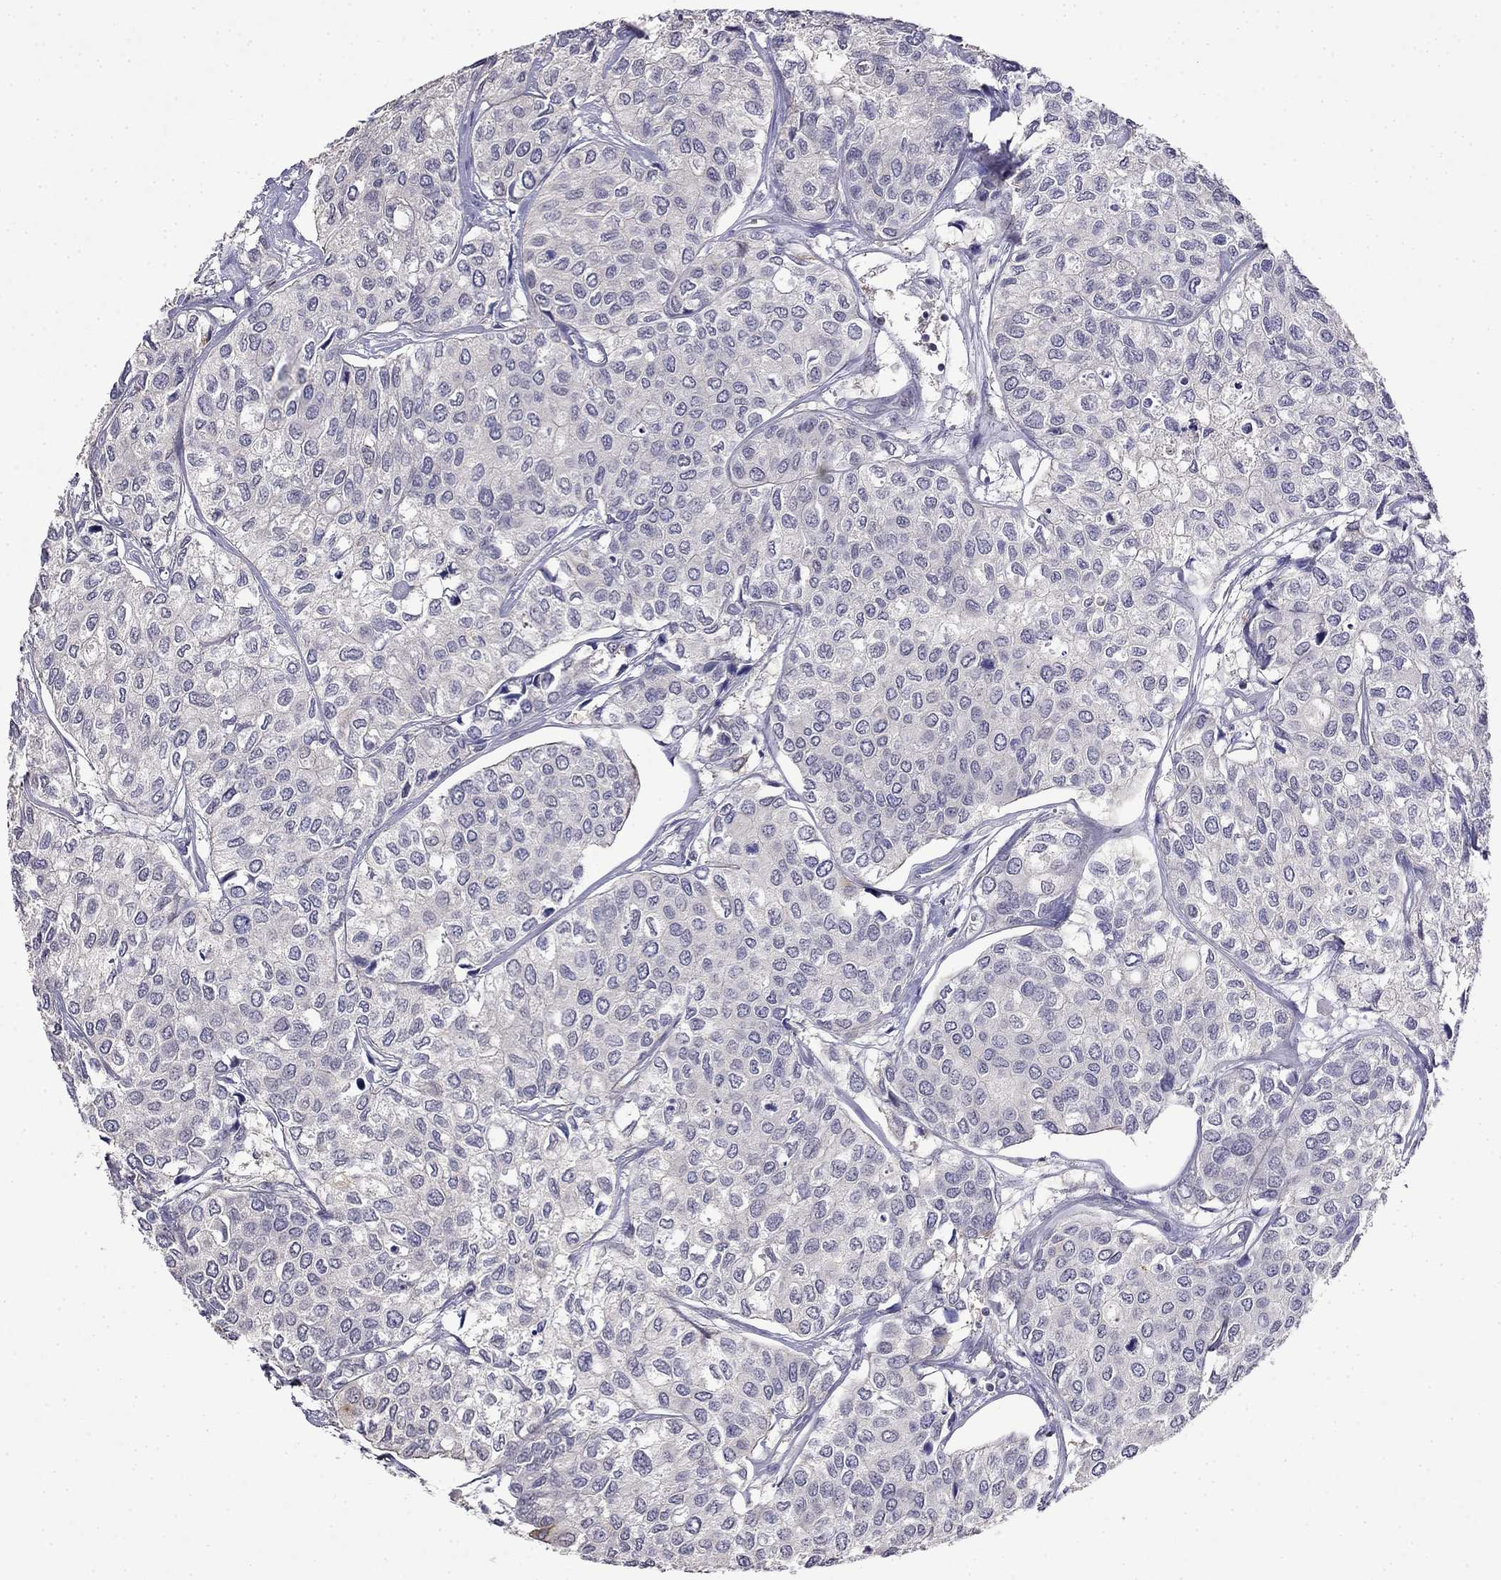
{"staining": {"intensity": "negative", "quantity": "none", "location": "none"}, "tissue": "urothelial cancer", "cell_type": "Tumor cells", "image_type": "cancer", "snomed": [{"axis": "morphology", "description": "Urothelial carcinoma, High grade"}, {"axis": "topography", "description": "Urinary bladder"}], "caption": "This is an immunohistochemistry (IHC) histopathology image of human urothelial carcinoma (high-grade). There is no expression in tumor cells.", "gene": "GUCA1B", "patient": {"sex": "male", "age": 73}}